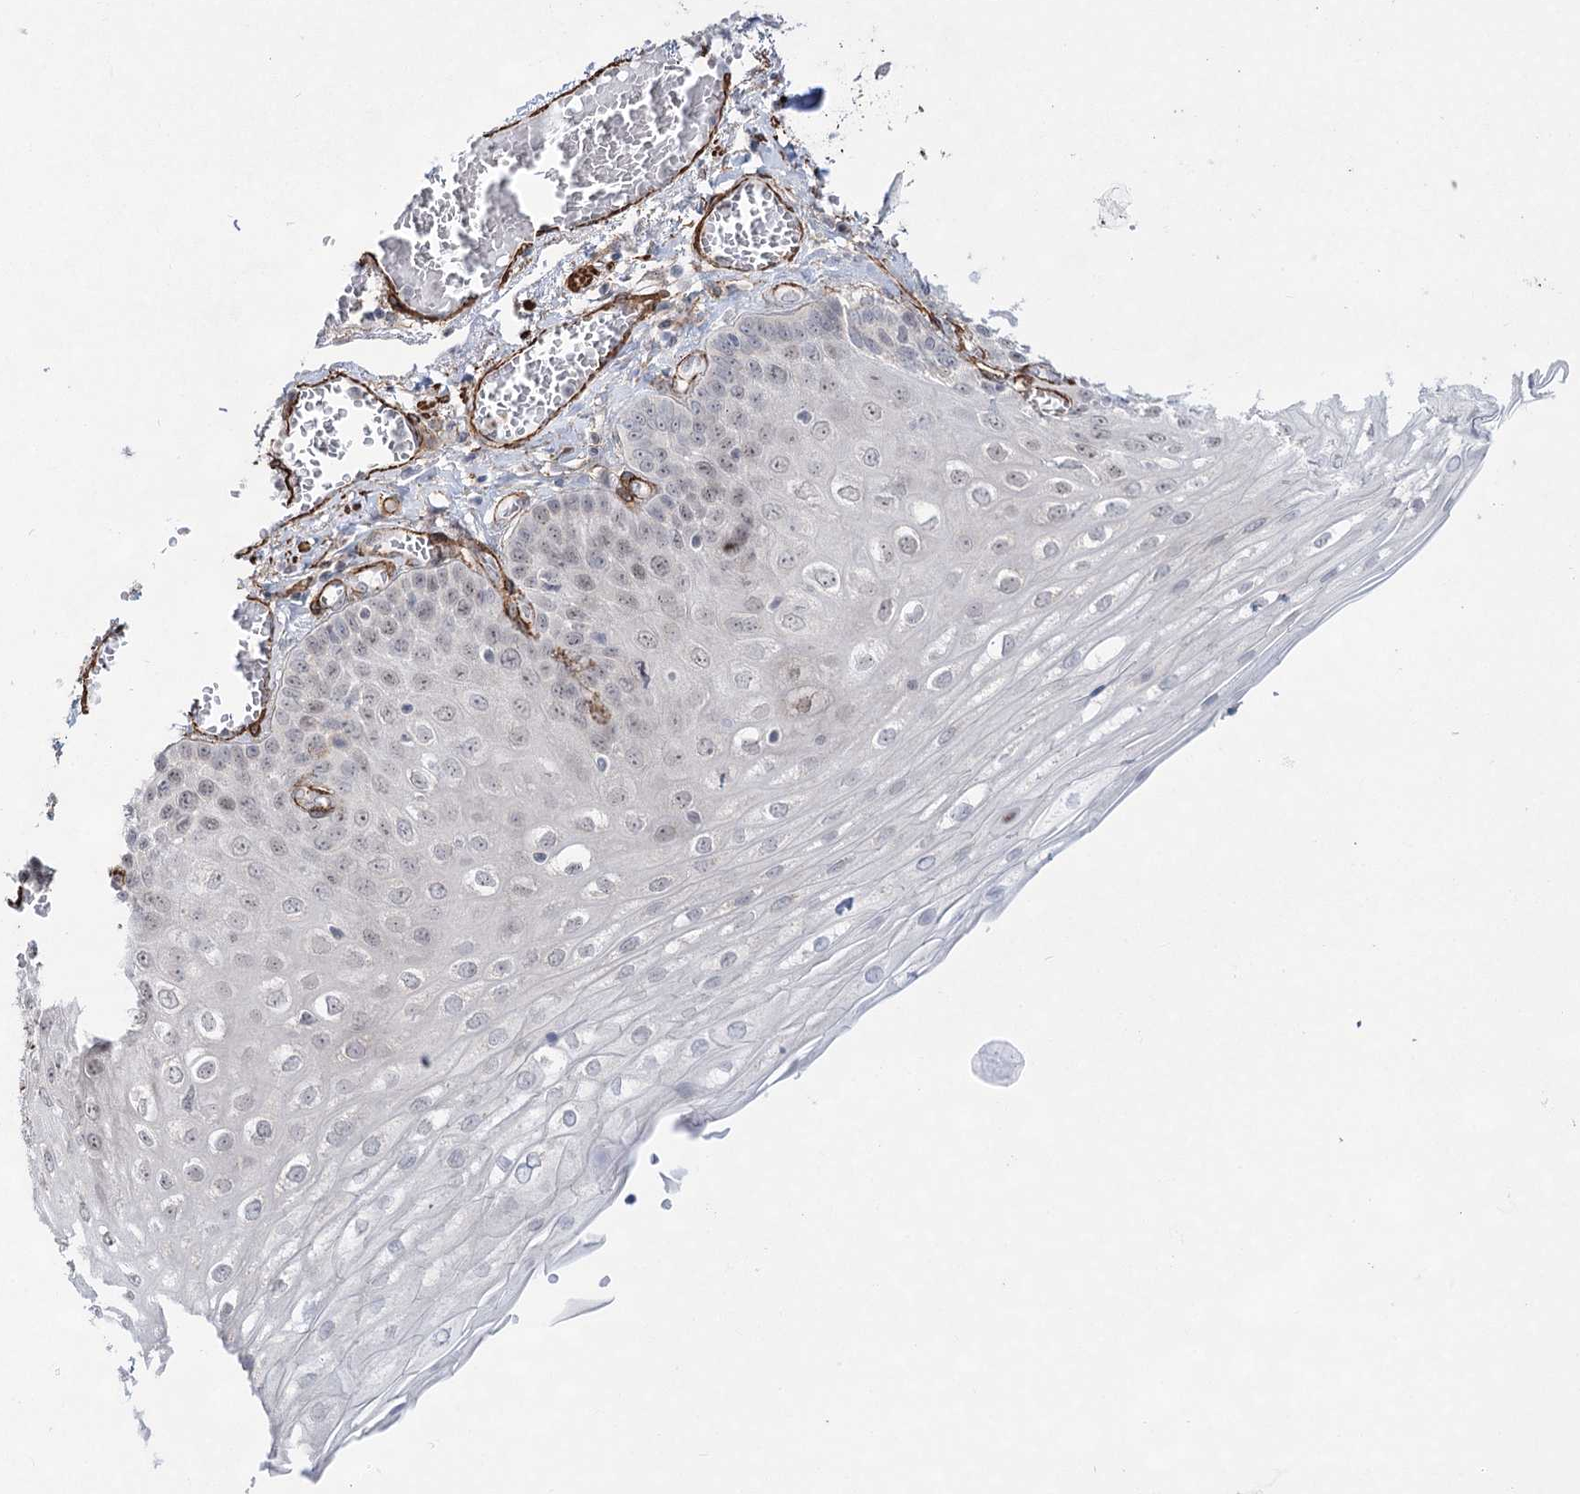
{"staining": {"intensity": "moderate", "quantity": "<25%", "location": "nuclear"}, "tissue": "esophagus", "cell_type": "Squamous epithelial cells", "image_type": "normal", "snomed": [{"axis": "morphology", "description": "Normal tissue, NOS"}, {"axis": "topography", "description": "Esophagus"}], "caption": "Moderate nuclear staining is present in about <25% of squamous epithelial cells in normal esophagus.", "gene": "CWF19L1", "patient": {"sex": "male", "age": 81}}